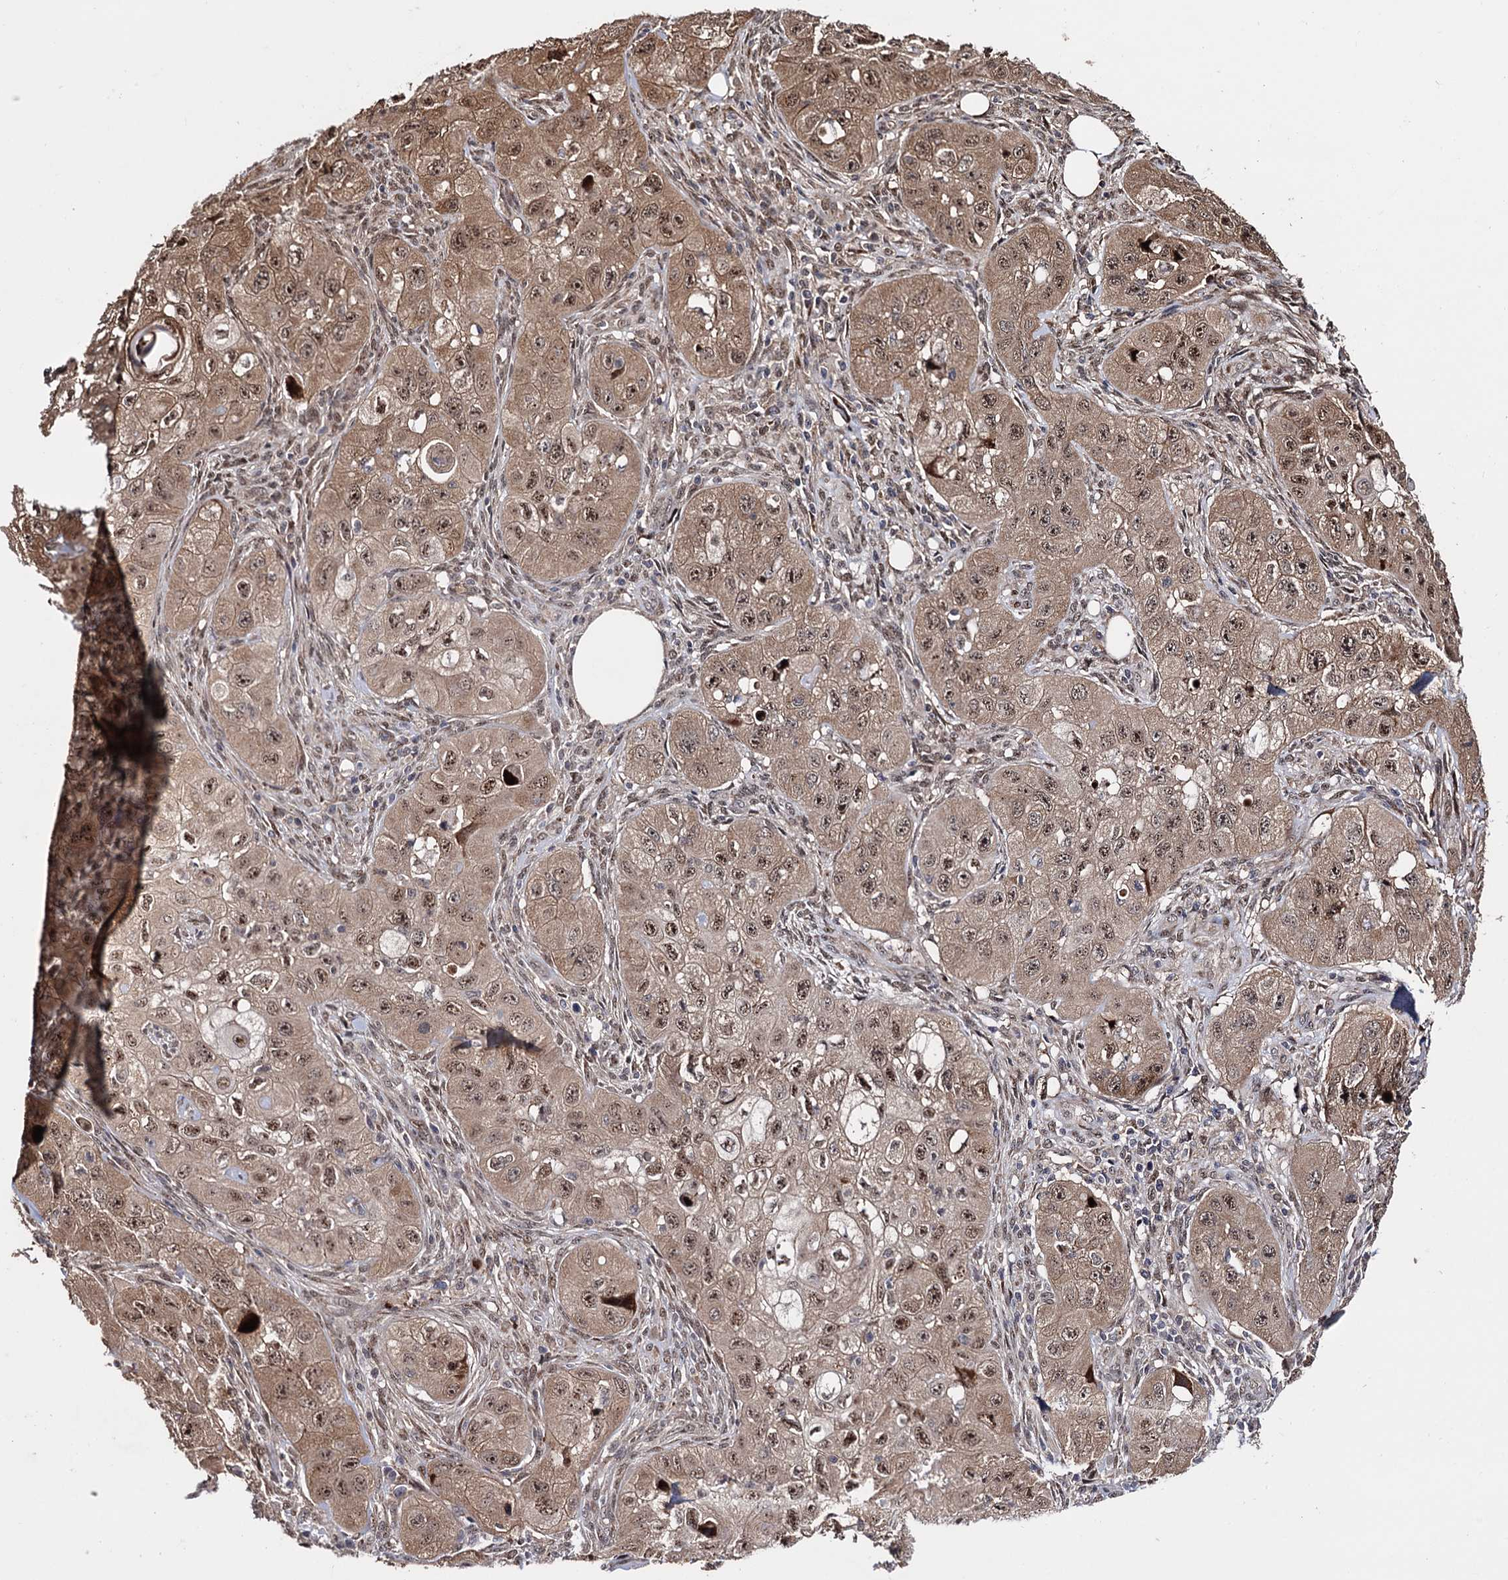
{"staining": {"intensity": "moderate", "quantity": ">75%", "location": "cytoplasmic/membranous,nuclear"}, "tissue": "skin cancer", "cell_type": "Tumor cells", "image_type": "cancer", "snomed": [{"axis": "morphology", "description": "Squamous cell carcinoma, NOS"}, {"axis": "topography", "description": "Skin"}, {"axis": "topography", "description": "Subcutis"}], "caption": "Immunohistochemical staining of skin cancer reveals medium levels of moderate cytoplasmic/membranous and nuclear positivity in approximately >75% of tumor cells.", "gene": "PIGB", "patient": {"sex": "male", "age": 73}}